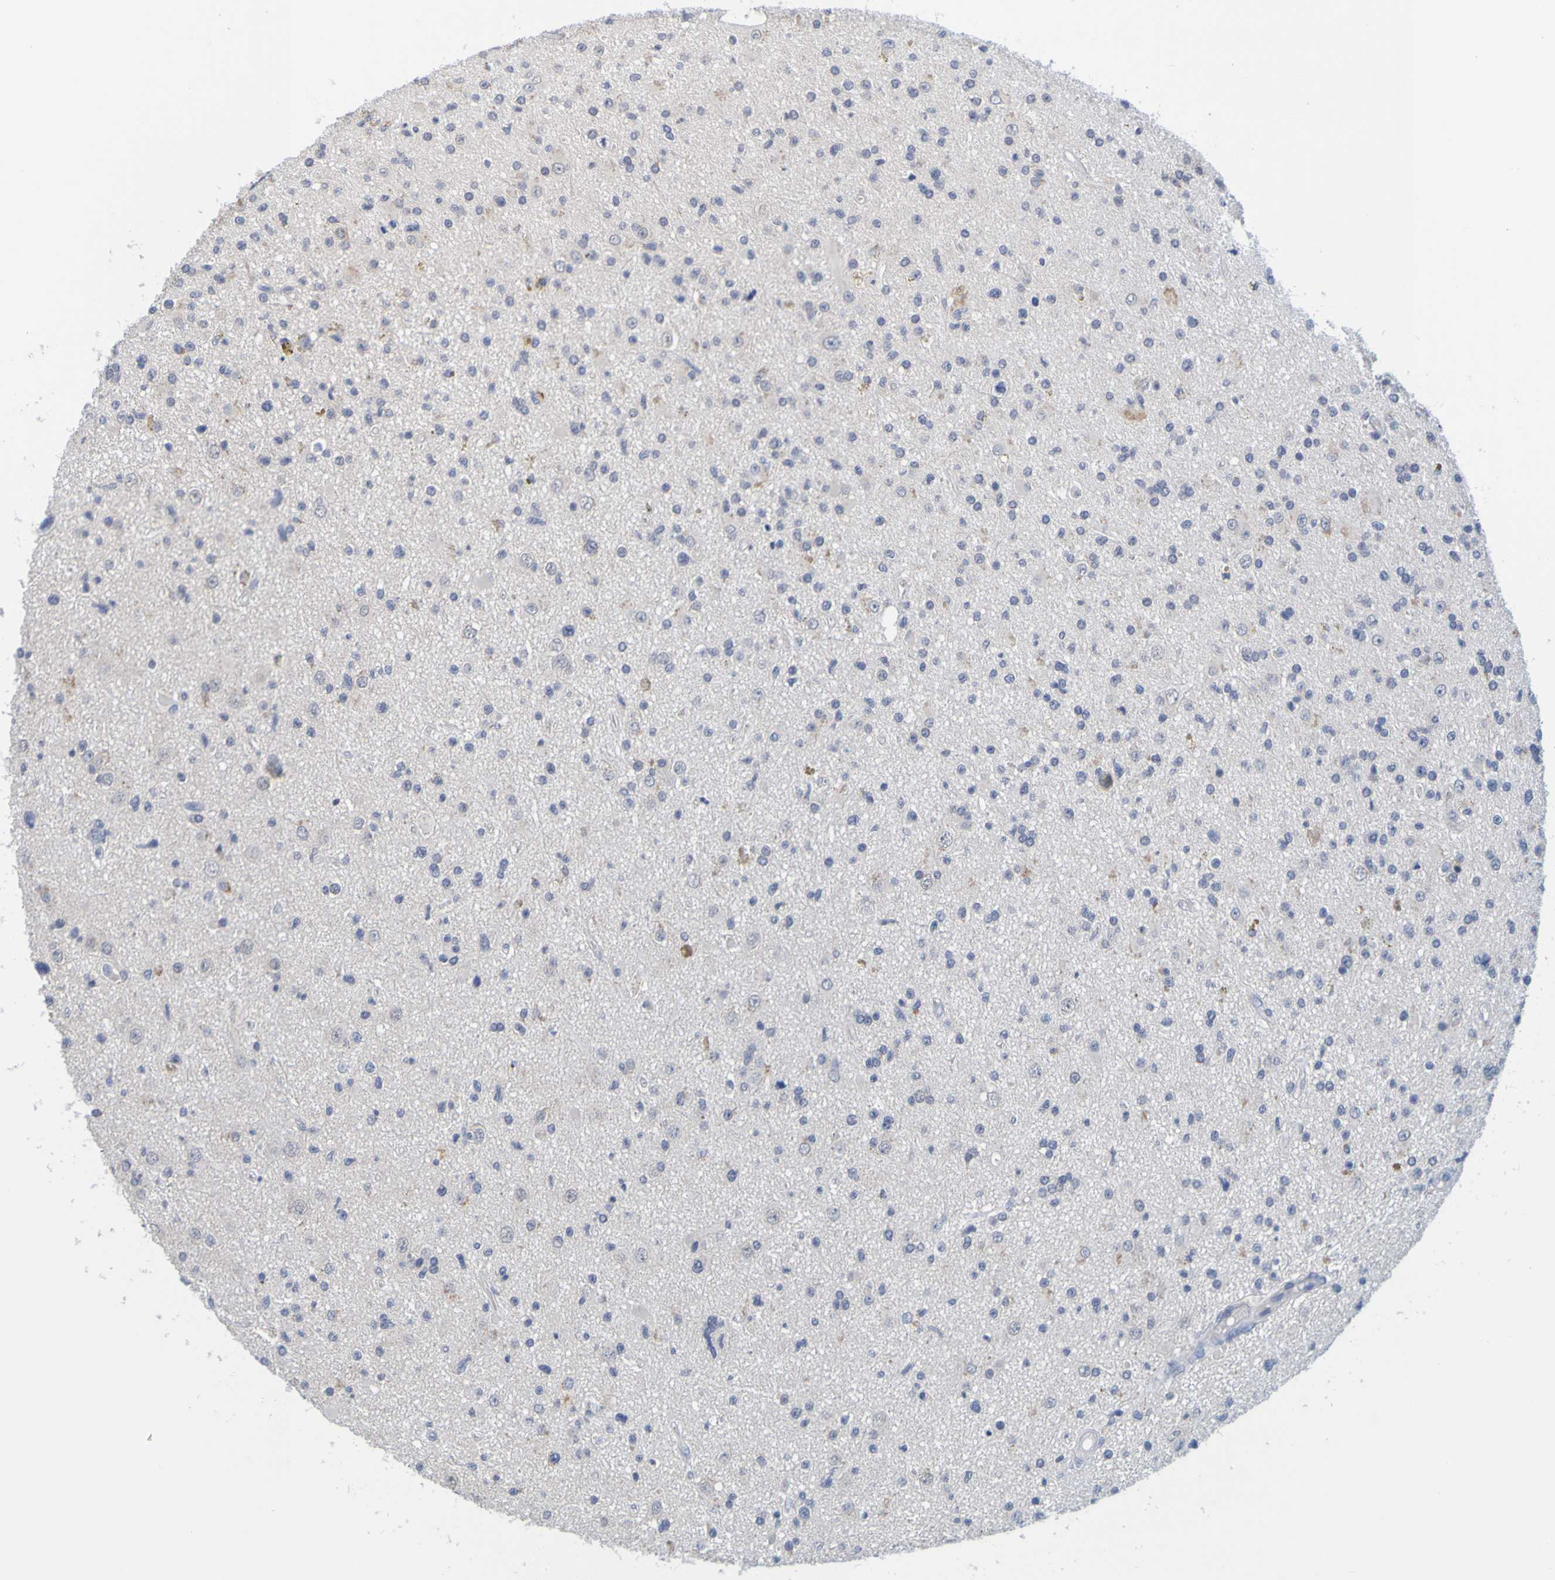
{"staining": {"intensity": "negative", "quantity": "none", "location": "none"}, "tissue": "glioma", "cell_type": "Tumor cells", "image_type": "cancer", "snomed": [{"axis": "morphology", "description": "Glioma, malignant, High grade"}, {"axis": "topography", "description": "Brain"}], "caption": "This histopathology image is of high-grade glioma (malignant) stained with IHC to label a protein in brown with the nuclei are counter-stained blue. There is no positivity in tumor cells.", "gene": "ENDOU", "patient": {"sex": "male", "age": 33}}